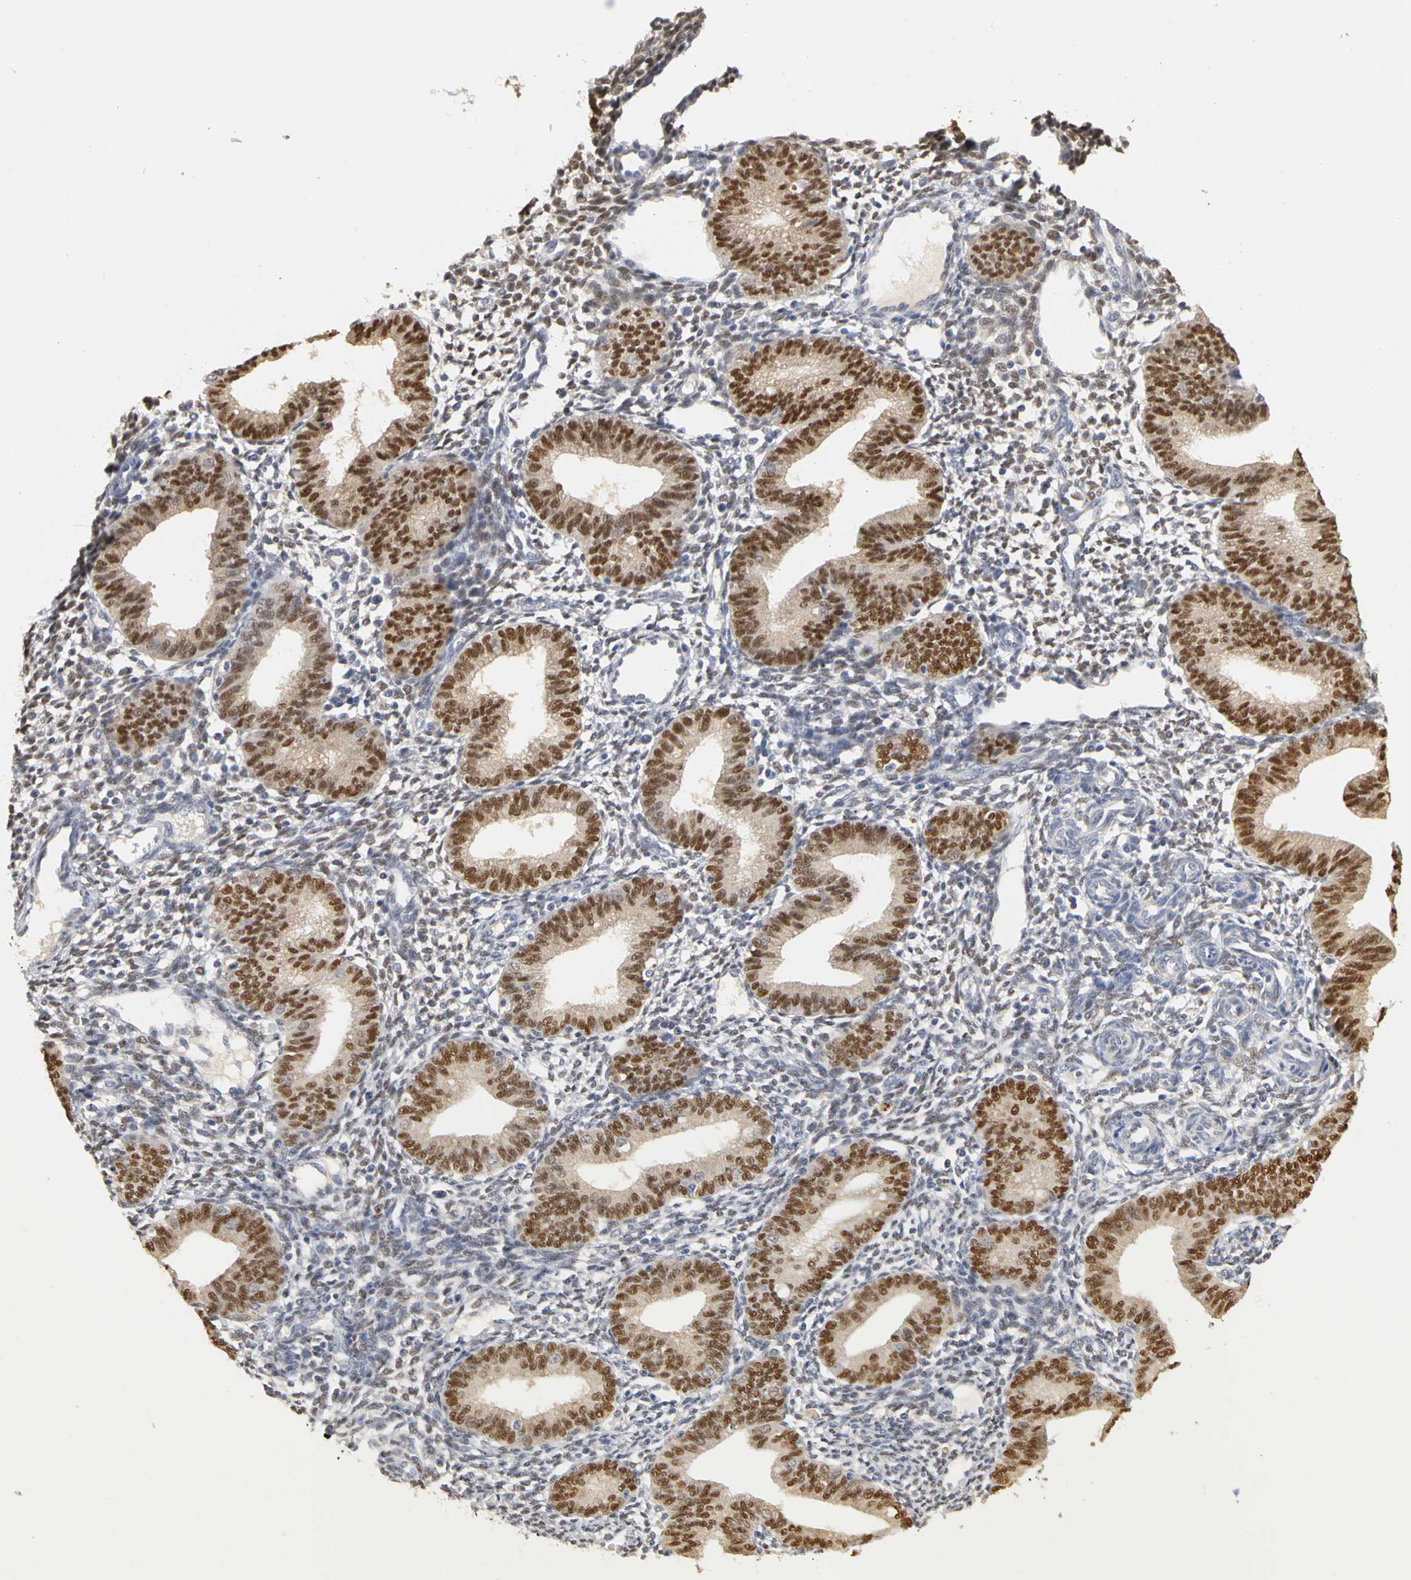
{"staining": {"intensity": "weak", "quantity": "25%-75%", "location": "nuclear"}, "tissue": "endometrium", "cell_type": "Cells in endometrial stroma", "image_type": "normal", "snomed": [{"axis": "morphology", "description": "Normal tissue, NOS"}, {"axis": "topography", "description": "Endometrium"}], "caption": "Weak nuclear protein expression is seen in about 25%-75% of cells in endometrial stroma in endometrium. The protein of interest is stained brown, and the nuclei are stained in blue (DAB IHC with brightfield microscopy, high magnification).", "gene": "PGR", "patient": {"sex": "female", "age": 61}}